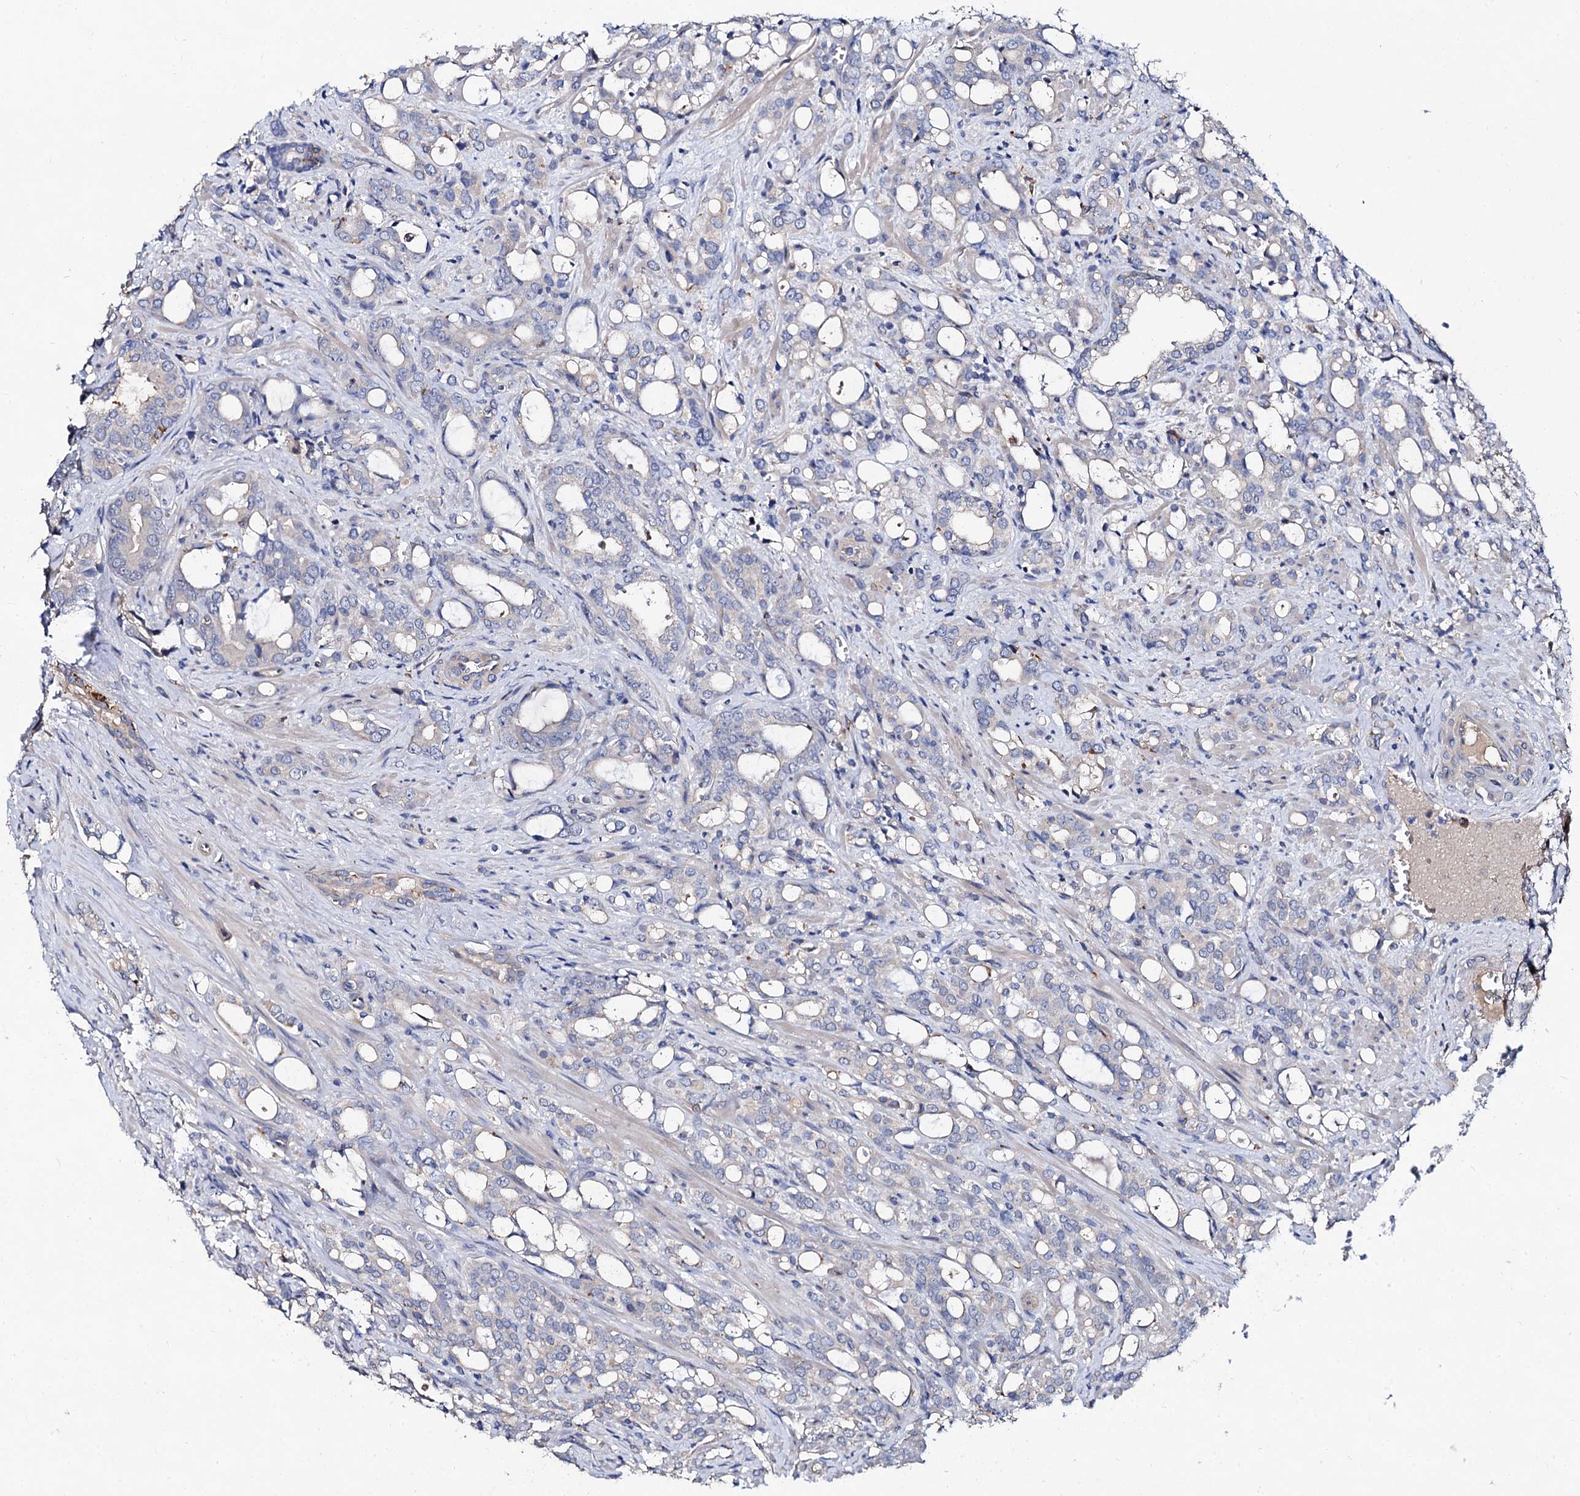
{"staining": {"intensity": "negative", "quantity": "none", "location": "none"}, "tissue": "prostate cancer", "cell_type": "Tumor cells", "image_type": "cancer", "snomed": [{"axis": "morphology", "description": "Adenocarcinoma, High grade"}, {"axis": "topography", "description": "Prostate"}], "caption": "Immunohistochemical staining of human prostate cancer reveals no significant staining in tumor cells.", "gene": "HVCN1", "patient": {"sex": "male", "age": 72}}